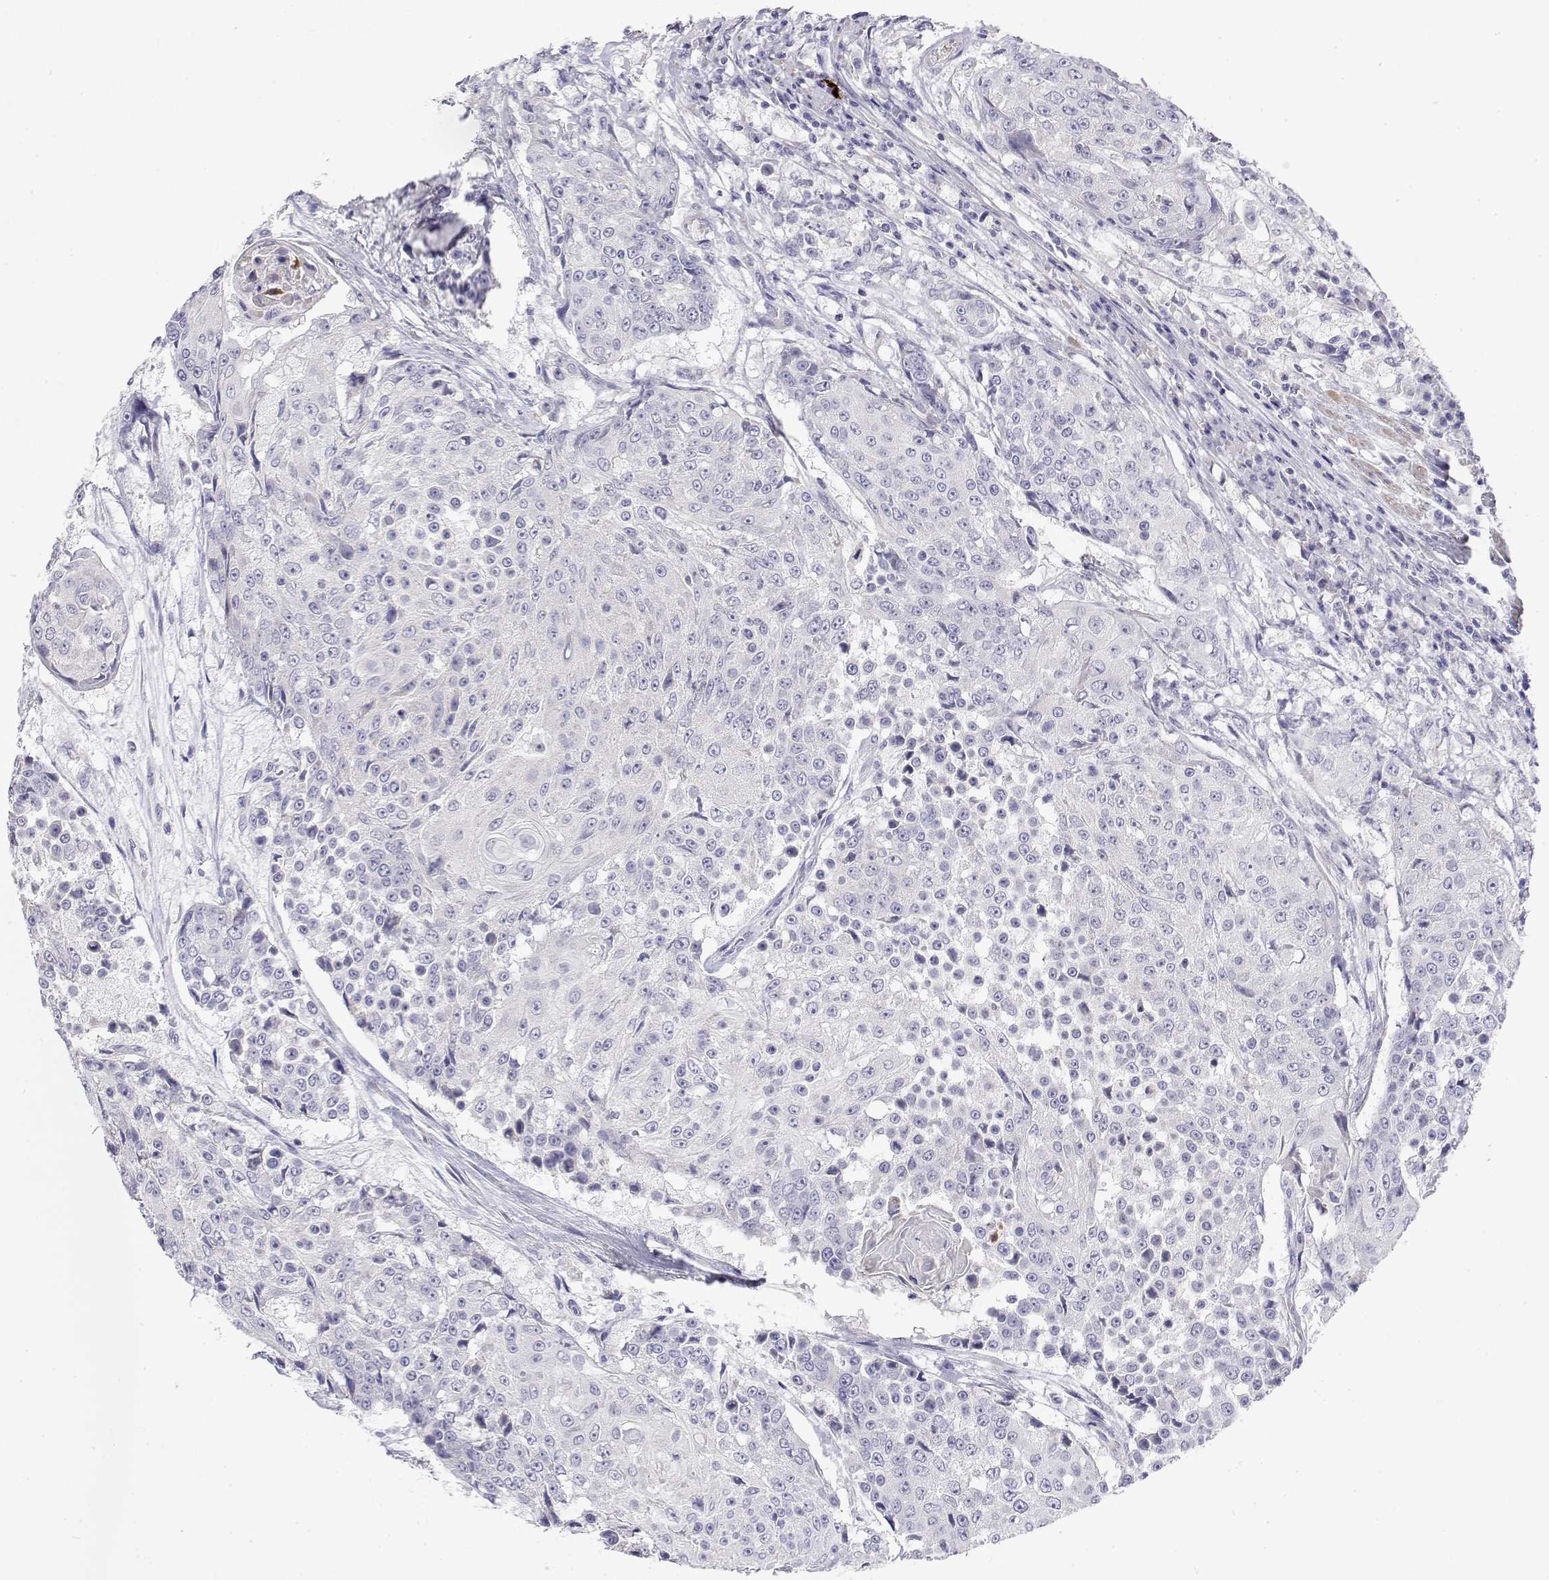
{"staining": {"intensity": "negative", "quantity": "none", "location": "none"}, "tissue": "urothelial cancer", "cell_type": "Tumor cells", "image_type": "cancer", "snomed": [{"axis": "morphology", "description": "Urothelial carcinoma, High grade"}, {"axis": "topography", "description": "Urinary bladder"}], "caption": "This is a histopathology image of IHC staining of urothelial carcinoma (high-grade), which shows no expression in tumor cells. (Stains: DAB immunohistochemistry (IHC) with hematoxylin counter stain, Microscopy: brightfield microscopy at high magnification).", "gene": "GGACT", "patient": {"sex": "female", "age": 63}}